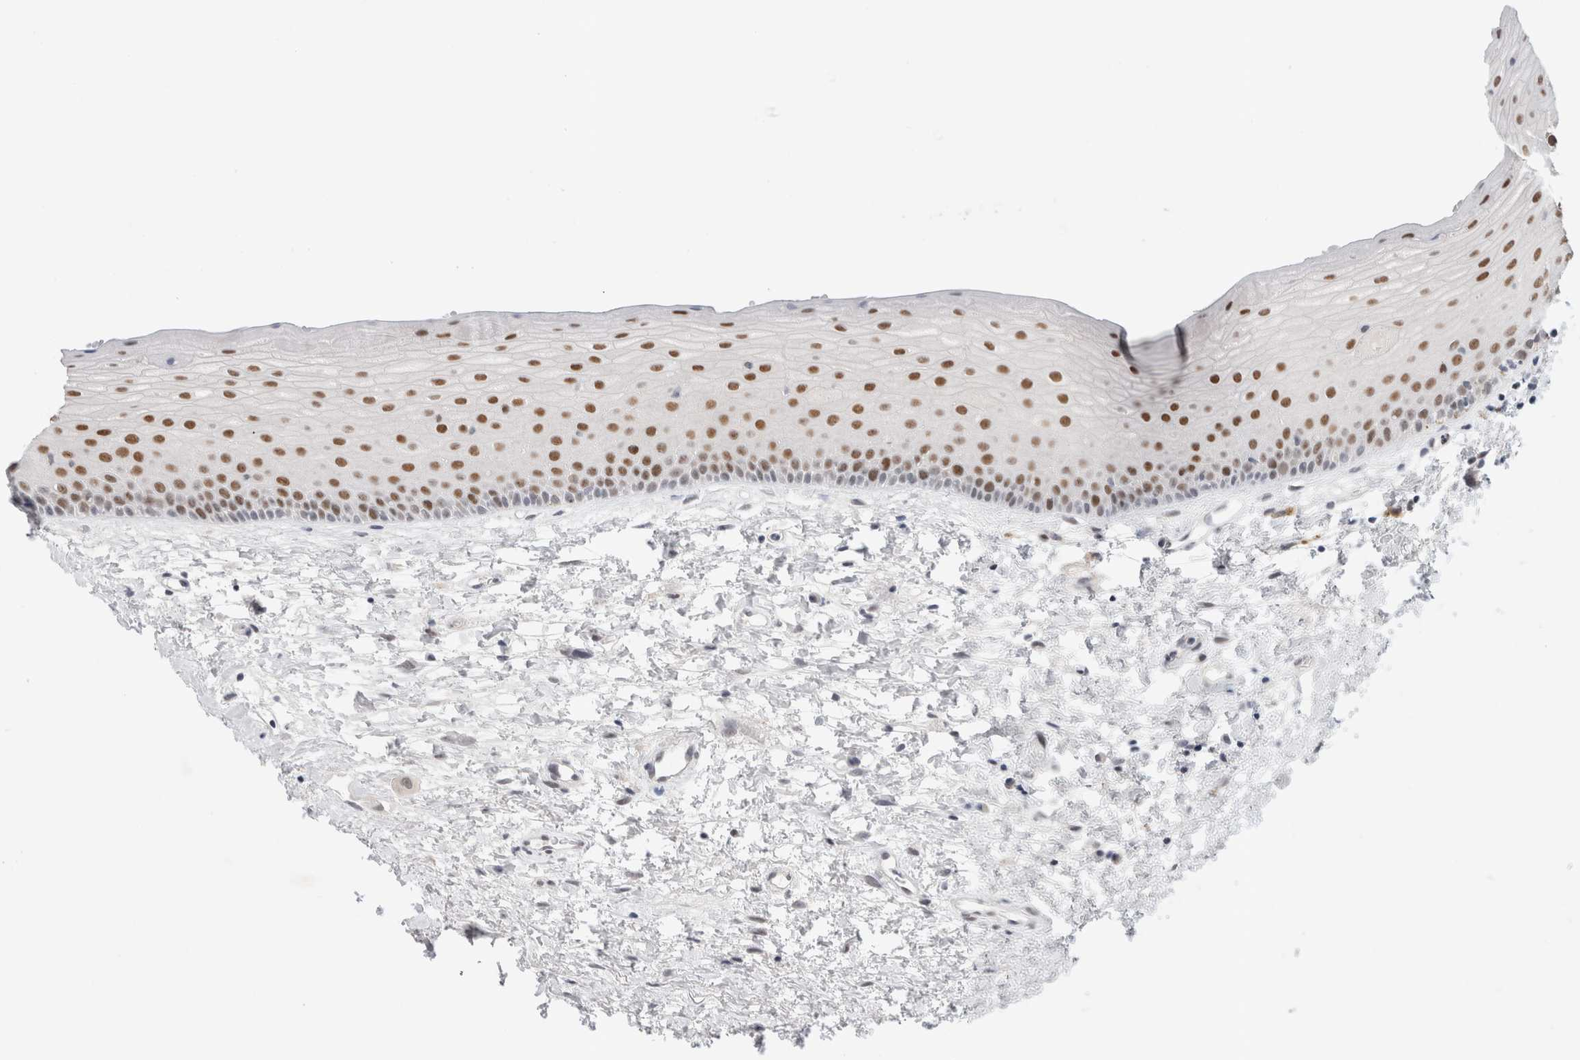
{"staining": {"intensity": "moderate", "quantity": ">75%", "location": "nuclear"}, "tissue": "oral mucosa", "cell_type": "Squamous epithelial cells", "image_type": "normal", "snomed": [{"axis": "morphology", "description": "Normal tissue, NOS"}, {"axis": "topography", "description": "Oral tissue"}], "caption": "The photomicrograph demonstrates a brown stain indicating the presence of a protein in the nuclear of squamous epithelial cells in oral mucosa.", "gene": "KNL1", "patient": {"sex": "female", "age": 76}}